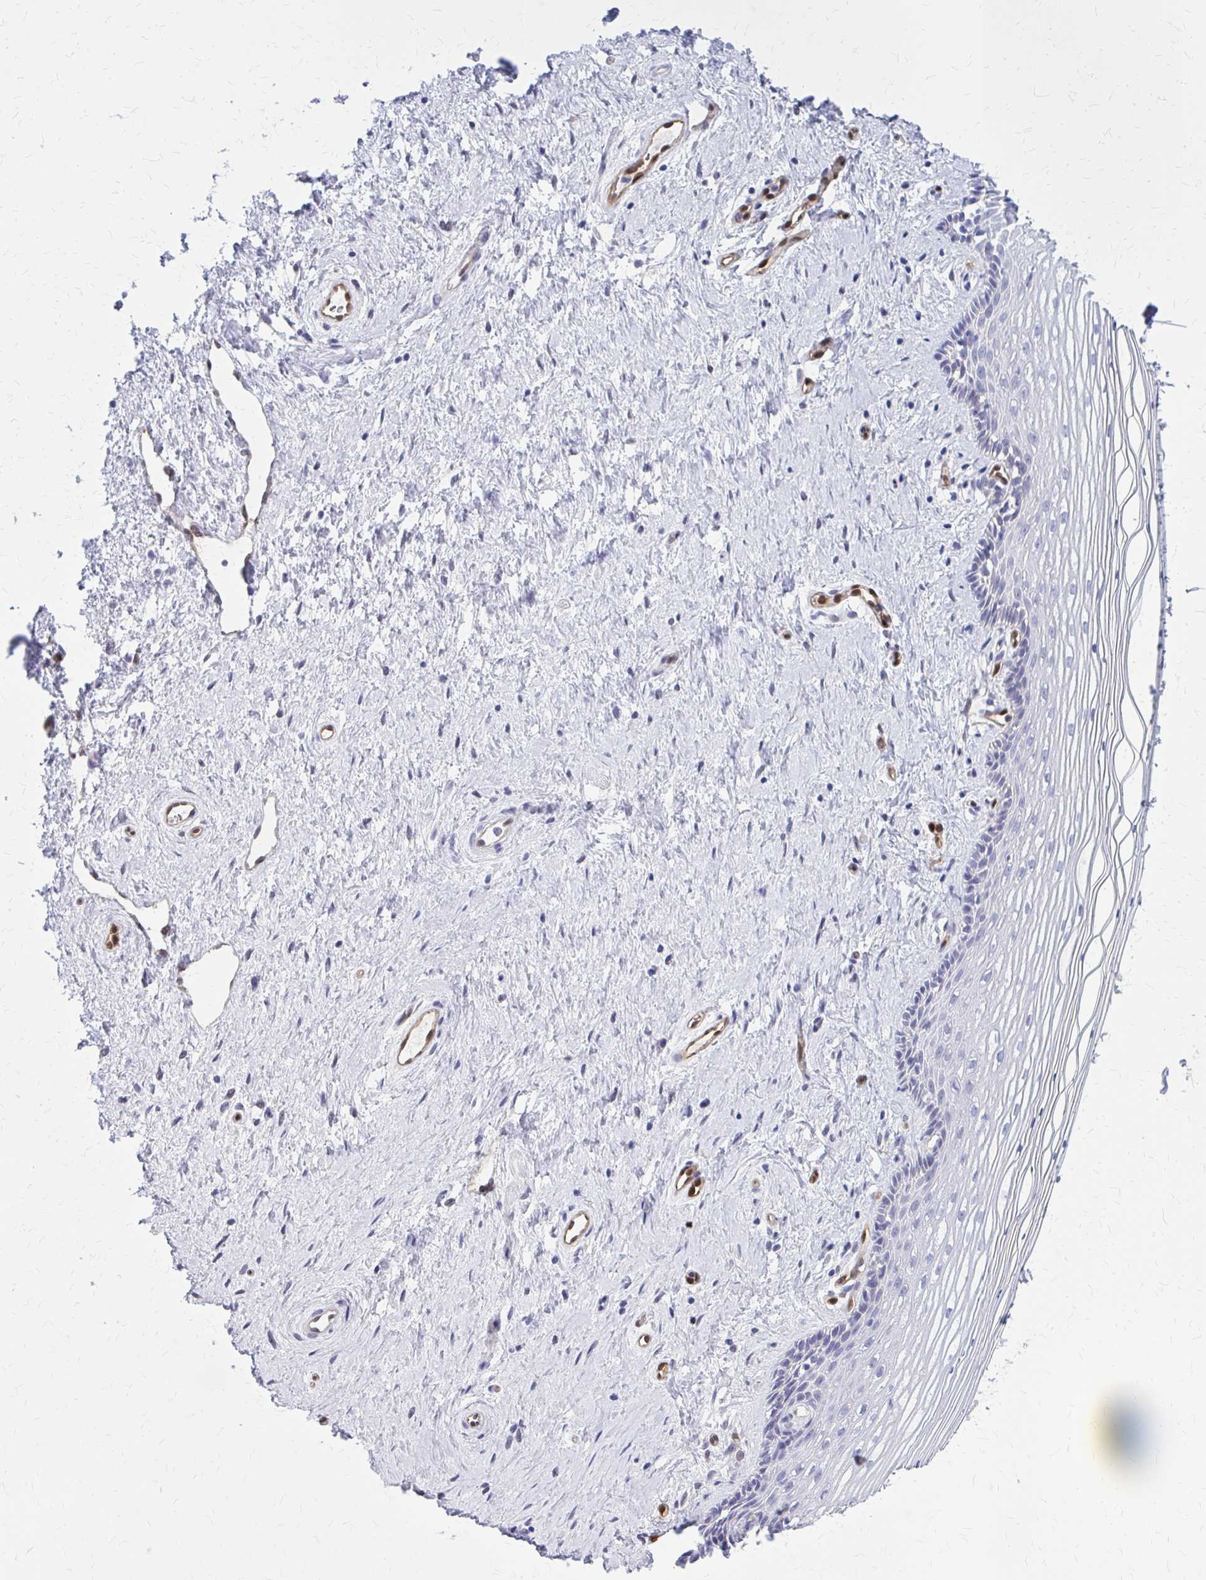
{"staining": {"intensity": "negative", "quantity": "none", "location": "none"}, "tissue": "vagina", "cell_type": "Squamous epithelial cells", "image_type": "normal", "snomed": [{"axis": "morphology", "description": "Normal tissue, NOS"}, {"axis": "topography", "description": "Vagina"}], "caption": "Immunohistochemistry of benign vagina exhibits no staining in squamous epithelial cells. (DAB (3,3'-diaminobenzidine) immunohistochemistry (IHC), high magnification).", "gene": "CLIC2", "patient": {"sex": "female", "age": 42}}